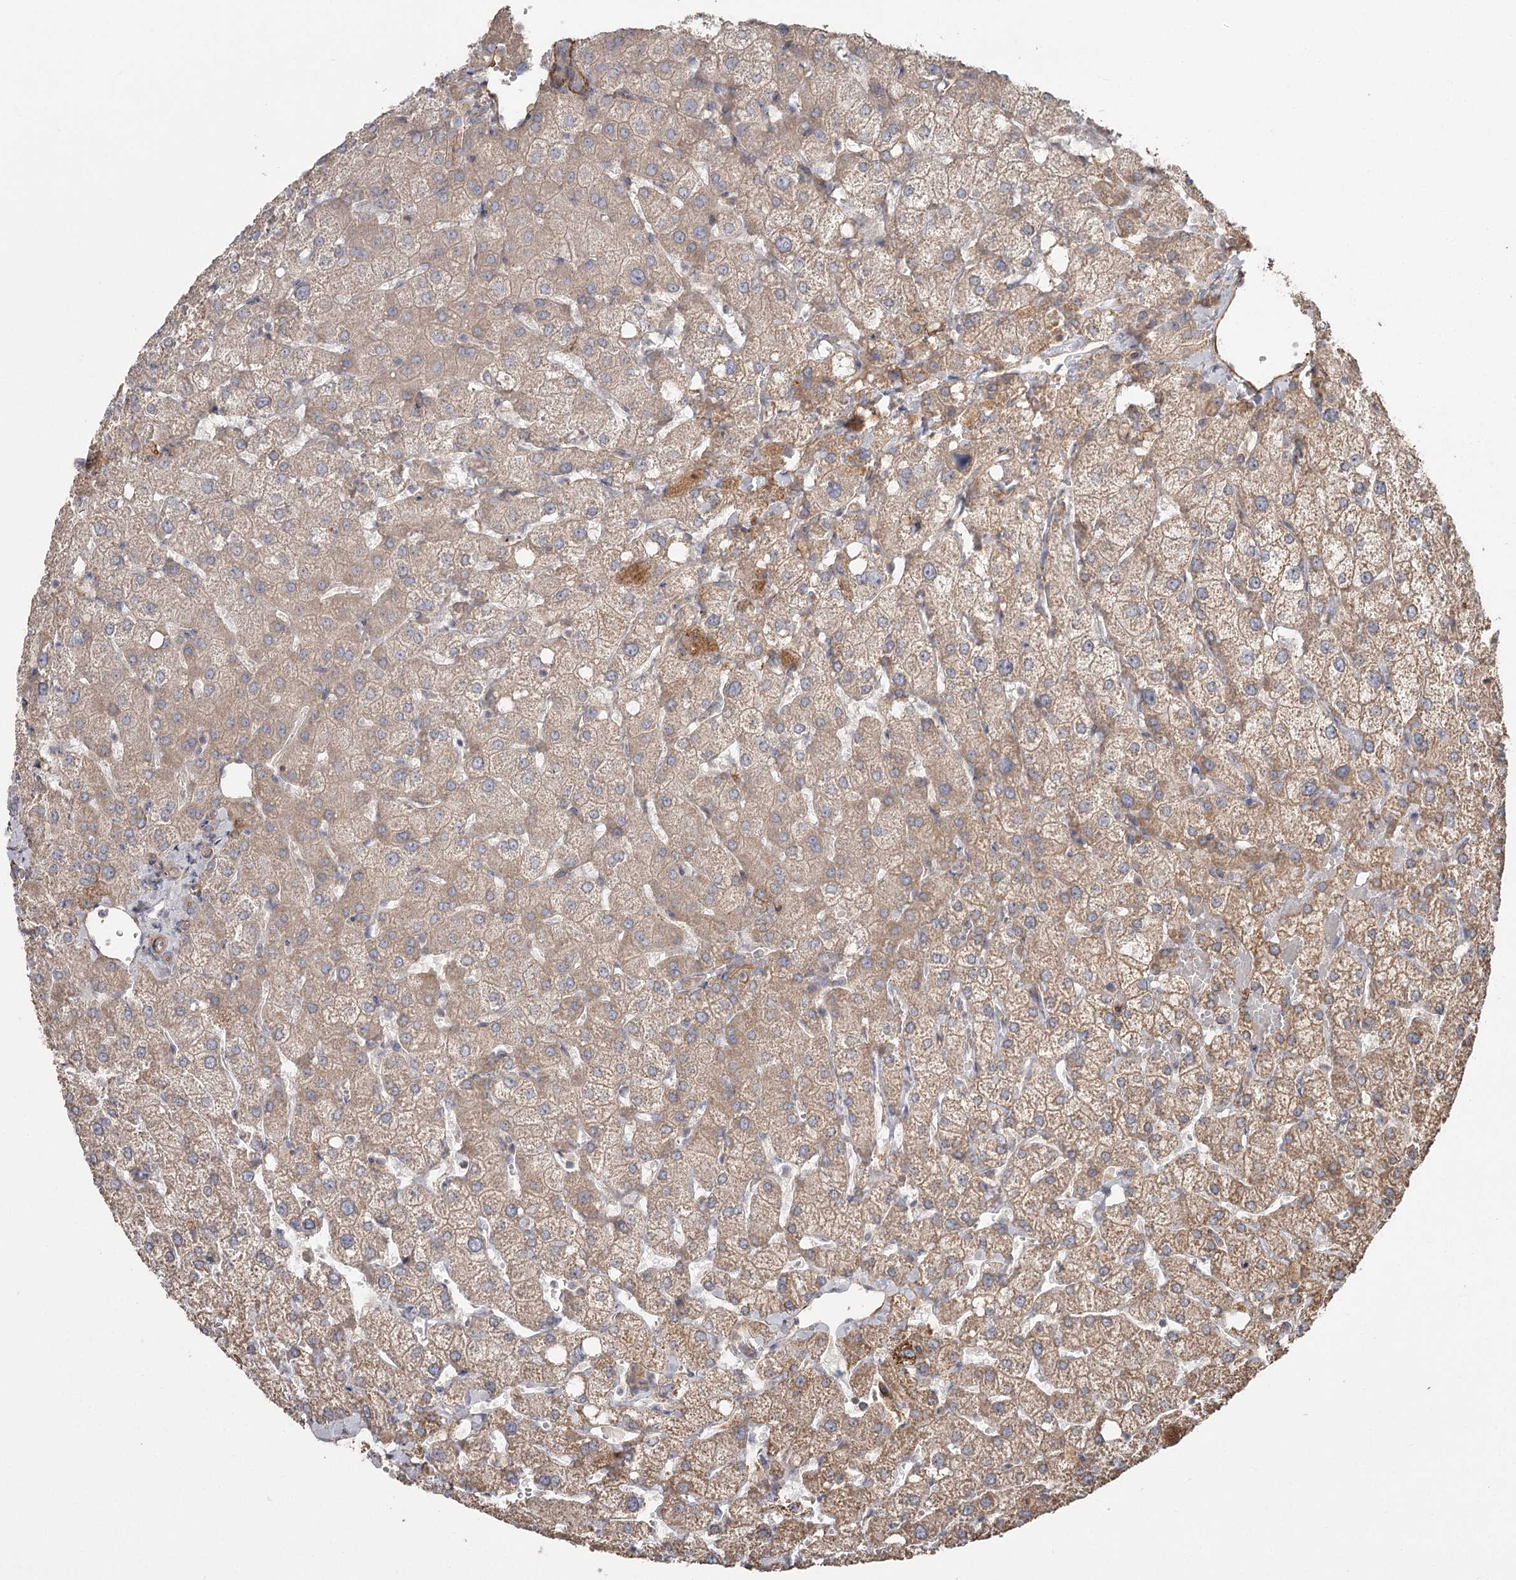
{"staining": {"intensity": "negative", "quantity": "none", "location": "none"}, "tissue": "liver", "cell_type": "Cholangiocytes", "image_type": "normal", "snomed": [{"axis": "morphology", "description": "Normal tissue, NOS"}, {"axis": "topography", "description": "Liver"}], "caption": "Immunohistochemistry (IHC) image of benign liver: human liver stained with DAB demonstrates no significant protein positivity in cholangiocytes.", "gene": "DHRS9", "patient": {"sex": "female", "age": 54}}